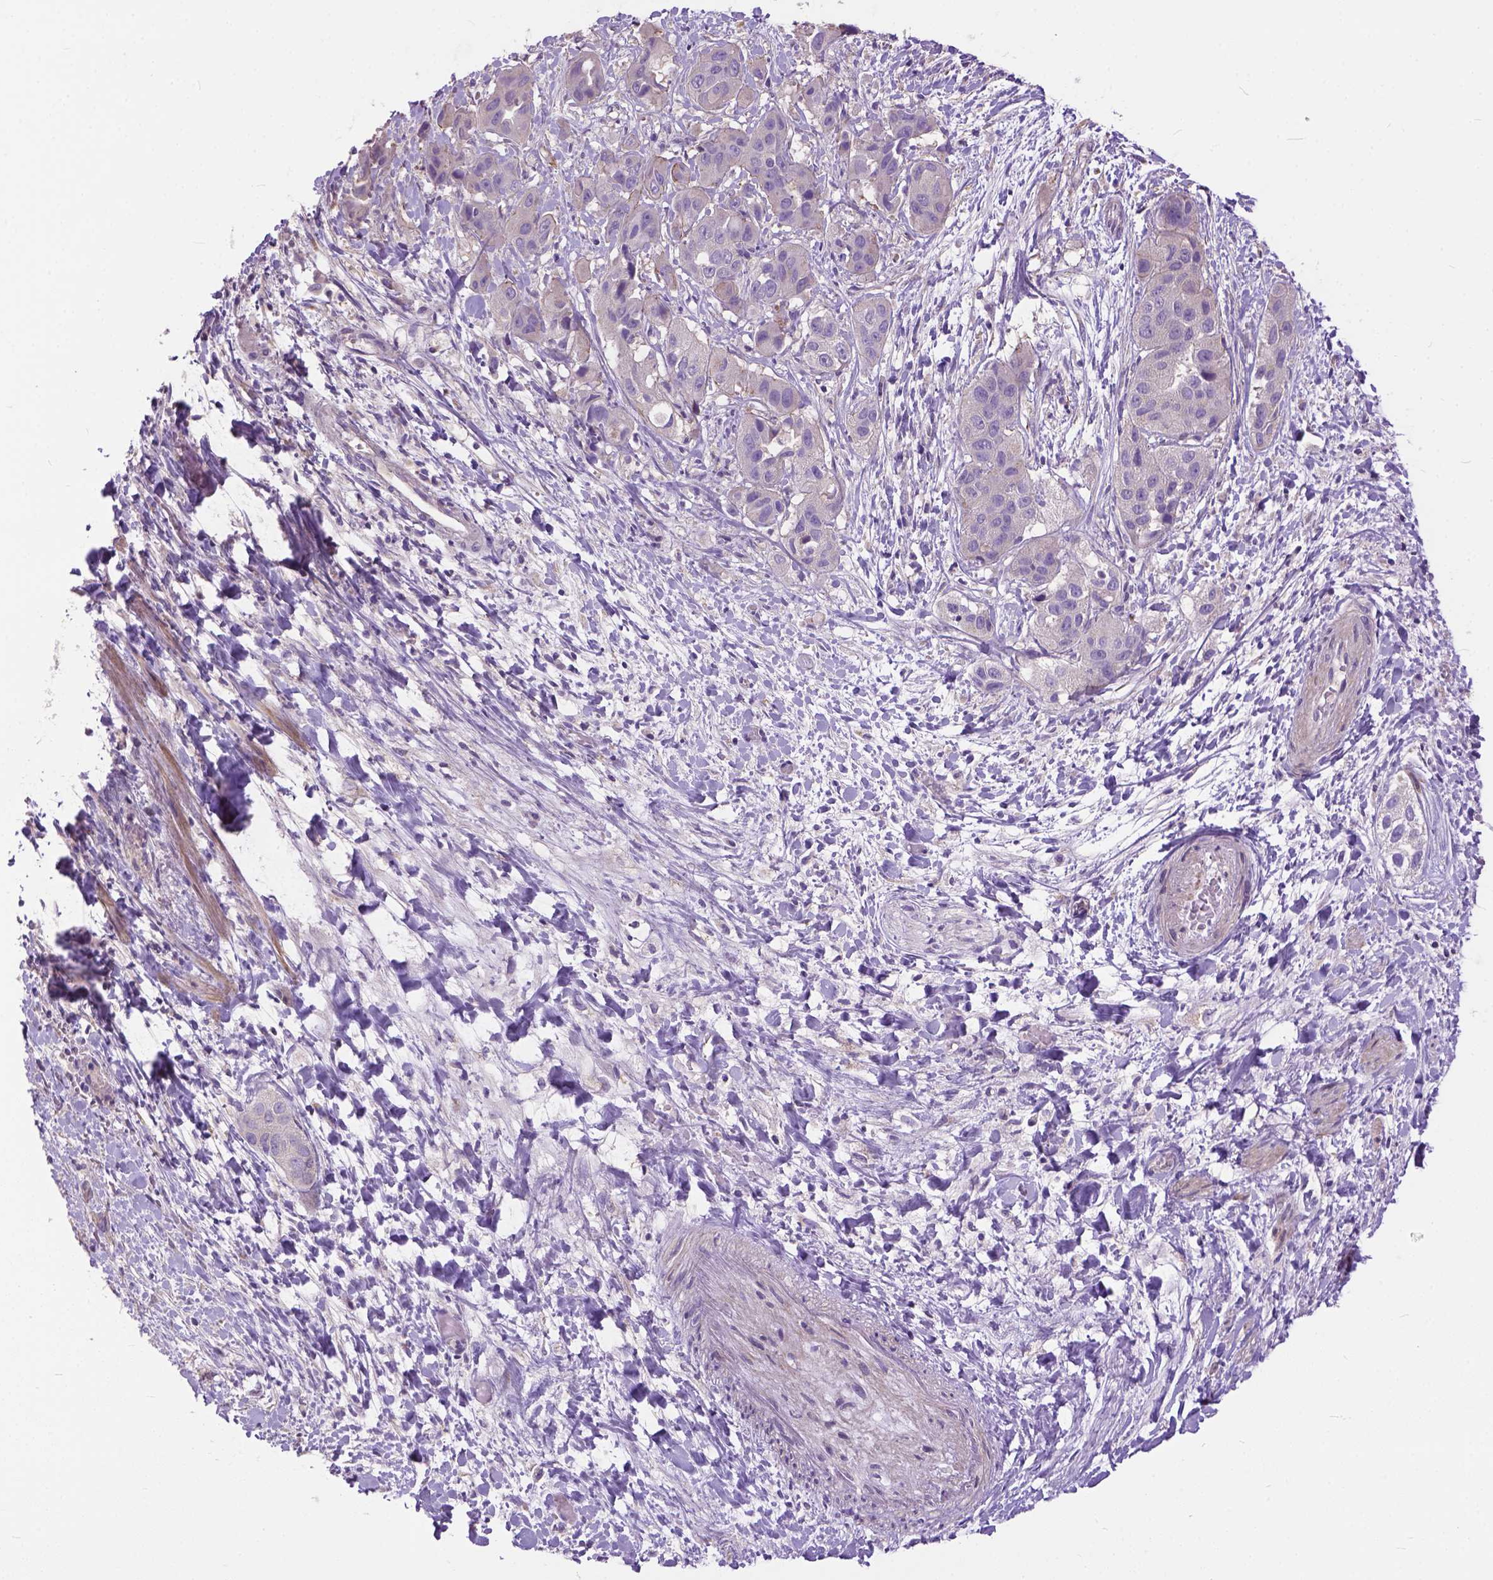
{"staining": {"intensity": "weak", "quantity": "<25%", "location": "cytoplasmic/membranous"}, "tissue": "liver cancer", "cell_type": "Tumor cells", "image_type": "cancer", "snomed": [{"axis": "morphology", "description": "Cholangiocarcinoma"}, {"axis": "topography", "description": "Liver"}], "caption": "The IHC micrograph has no significant staining in tumor cells of liver cancer tissue.", "gene": "BANF2", "patient": {"sex": "female", "age": 52}}